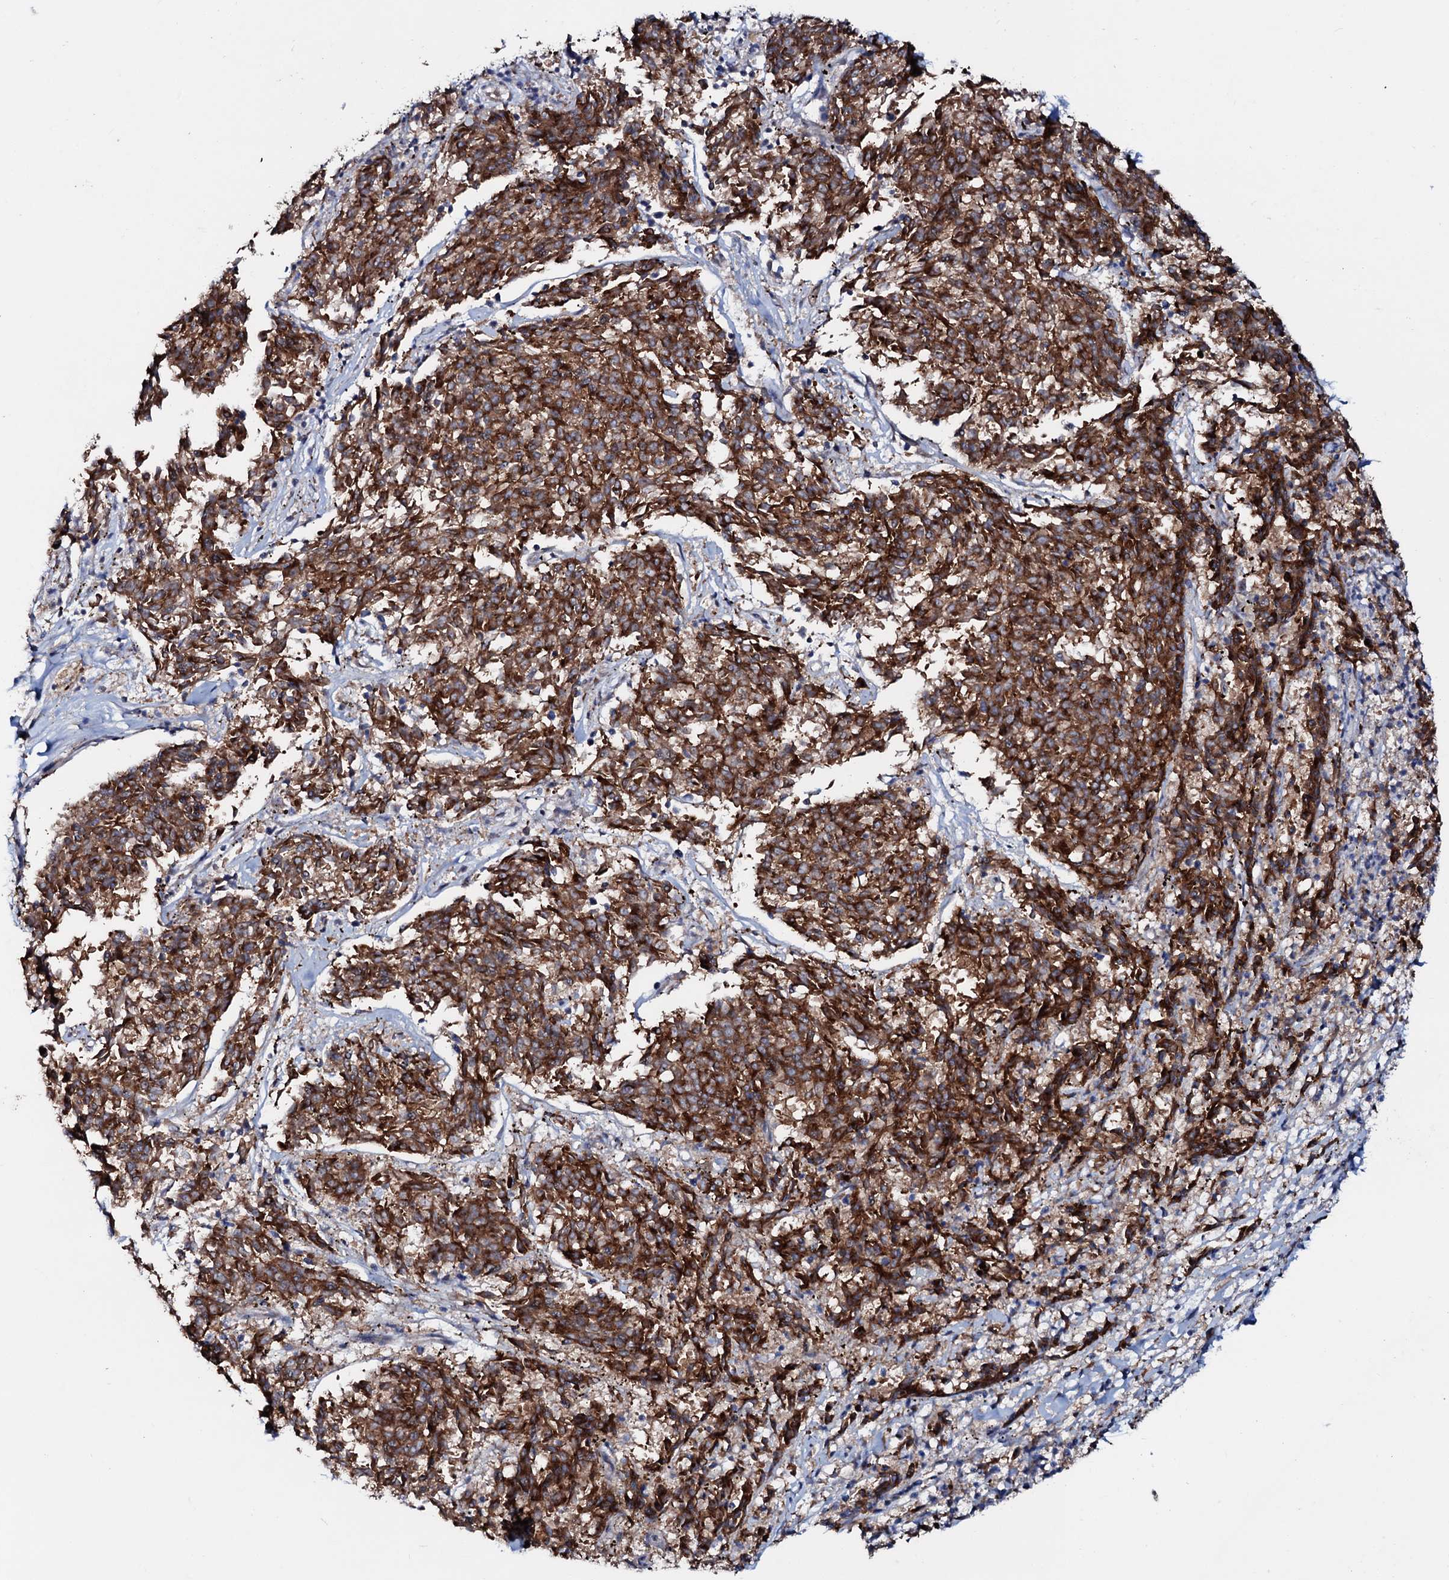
{"staining": {"intensity": "moderate", "quantity": ">75%", "location": "cytoplasmic/membranous"}, "tissue": "melanoma", "cell_type": "Tumor cells", "image_type": "cancer", "snomed": [{"axis": "morphology", "description": "Malignant melanoma, NOS"}, {"axis": "topography", "description": "Skin"}], "caption": "This is an image of immunohistochemistry staining of melanoma, which shows moderate expression in the cytoplasmic/membranous of tumor cells.", "gene": "P2RX4", "patient": {"sex": "female", "age": 72}}